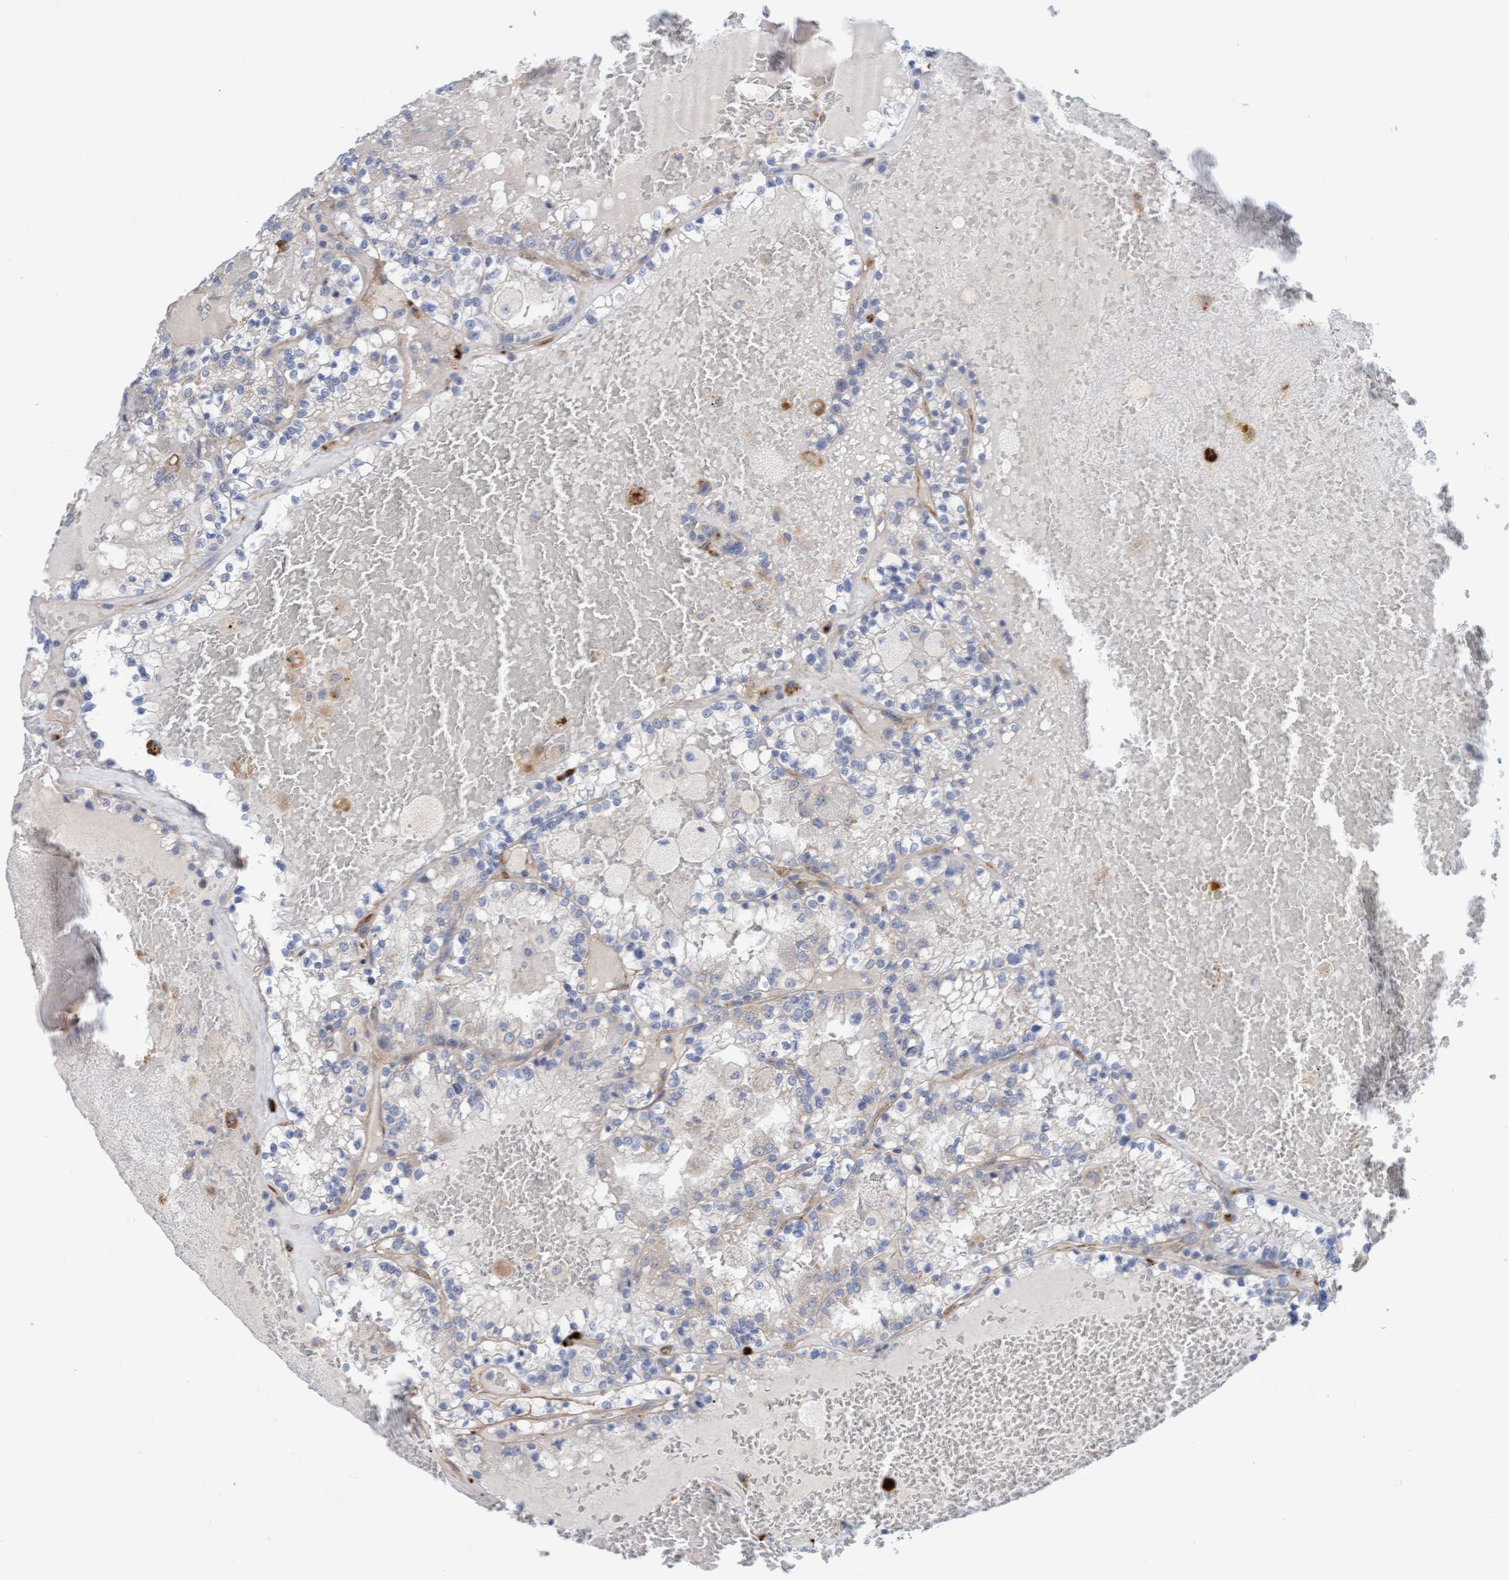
{"staining": {"intensity": "negative", "quantity": "none", "location": "none"}, "tissue": "renal cancer", "cell_type": "Tumor cells", "image_type": "cancer", "snomed": [{"axis": "morphology", "description": "Adenocarcinoma, NOS"}, {"axis": "topography", "description": "Kidney"}], "caption": "Immunohistochemistry (IHC) of human renal cancer (adenocarcinoma) demonstrates no expression in tumor cells. Brightfield microscopy of IHC stained with DAB (brown) and hematoxylin (blue), captured at high magnification.", "gene": "CDK5RAP3", "patient": {"sex": "female", "age": 56}}